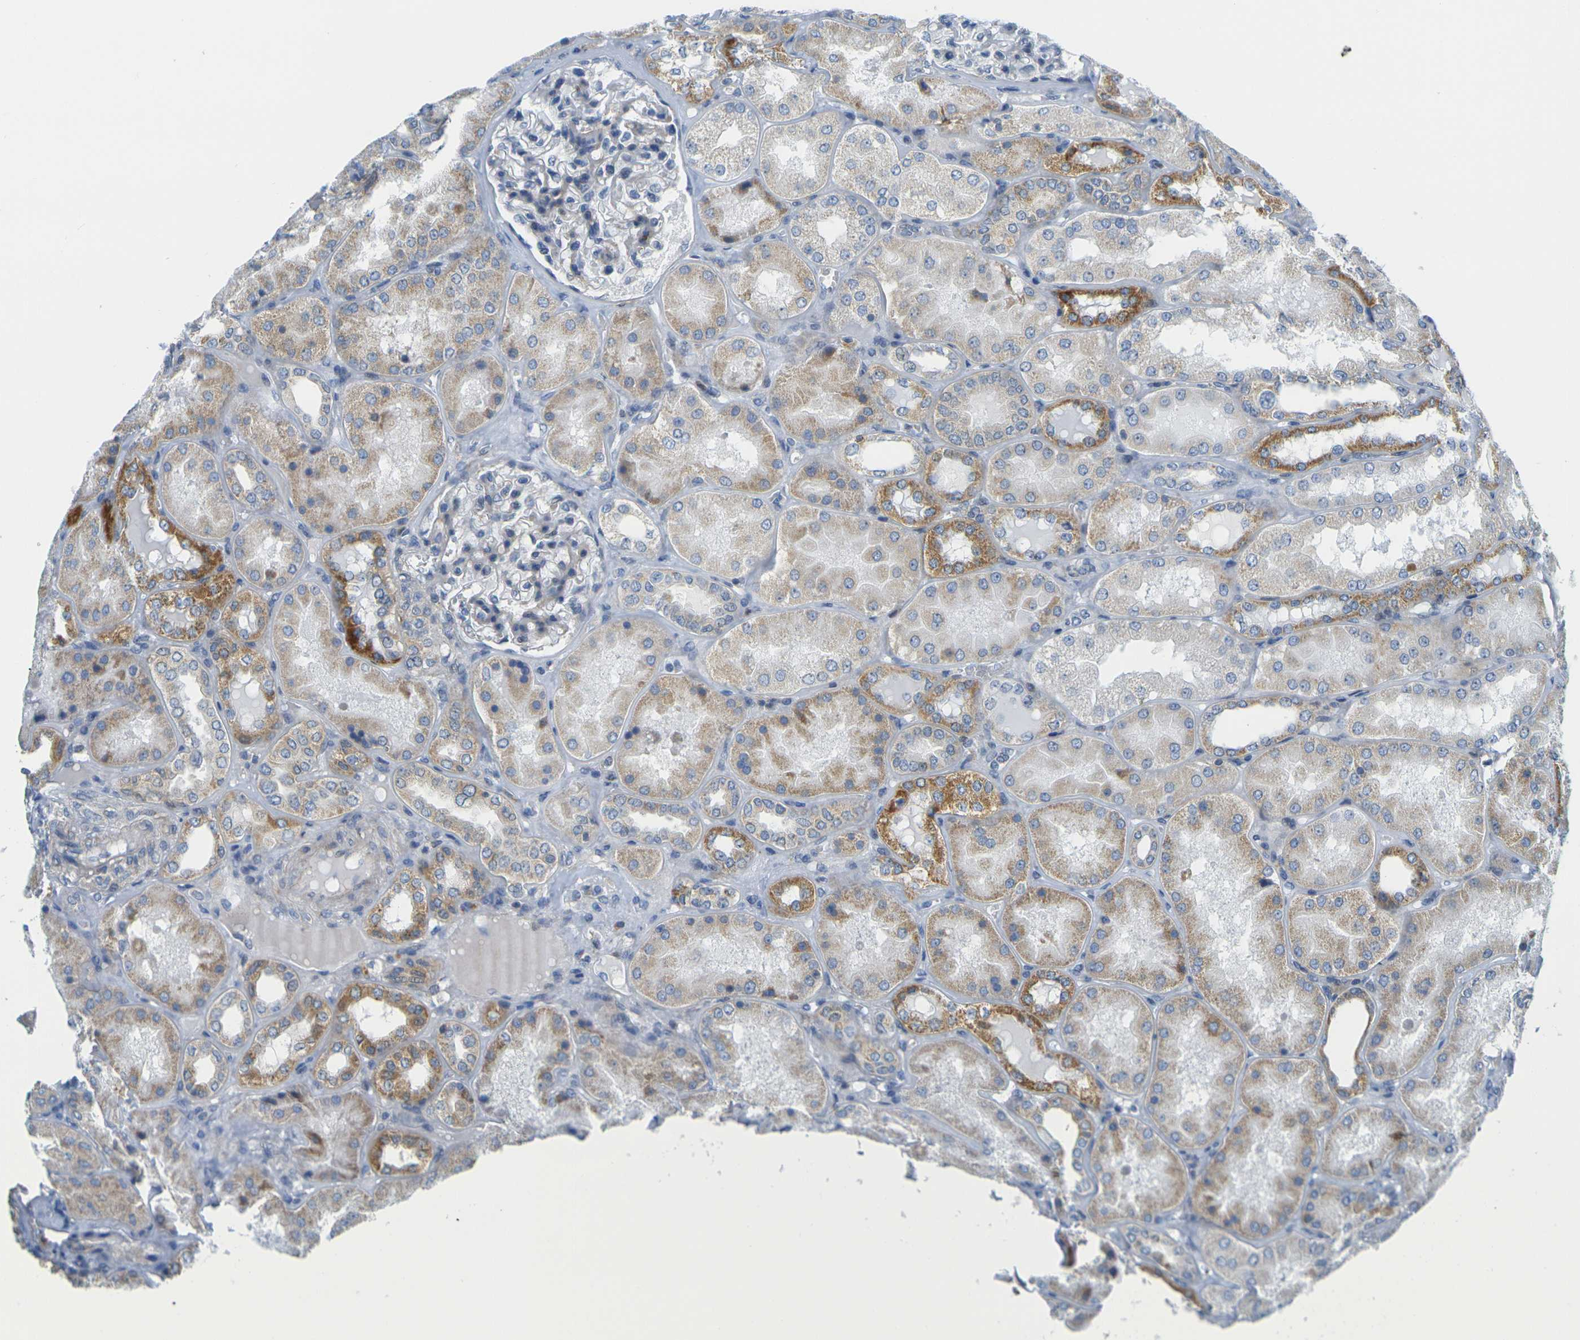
{"staining": {"intensity": "negative", "quantity": "none", "location": "none"}, "tissue": "kidney", "cell_type": "Cells in glomeruli", "image_type": "normal", "snomed": [{"axis": "morphology", "description": "Normal tissue, NOS"}, {"axis": "topography", "description": "Kidney"}], "caption": "DAB (3,3'-diaminobenzidine) immunohistochemical staining of normal kidney displays no significant staining in cells in glomeruli. The staining was performed using DAB (3,3'-diaminobenzidine) to visualize the protein expression in brown, while the nuclei were stained in blue with hematoxylin (Magnification: 20x).", "gene": "OTOF", "patient": {"sex": "female", "age": 56}}